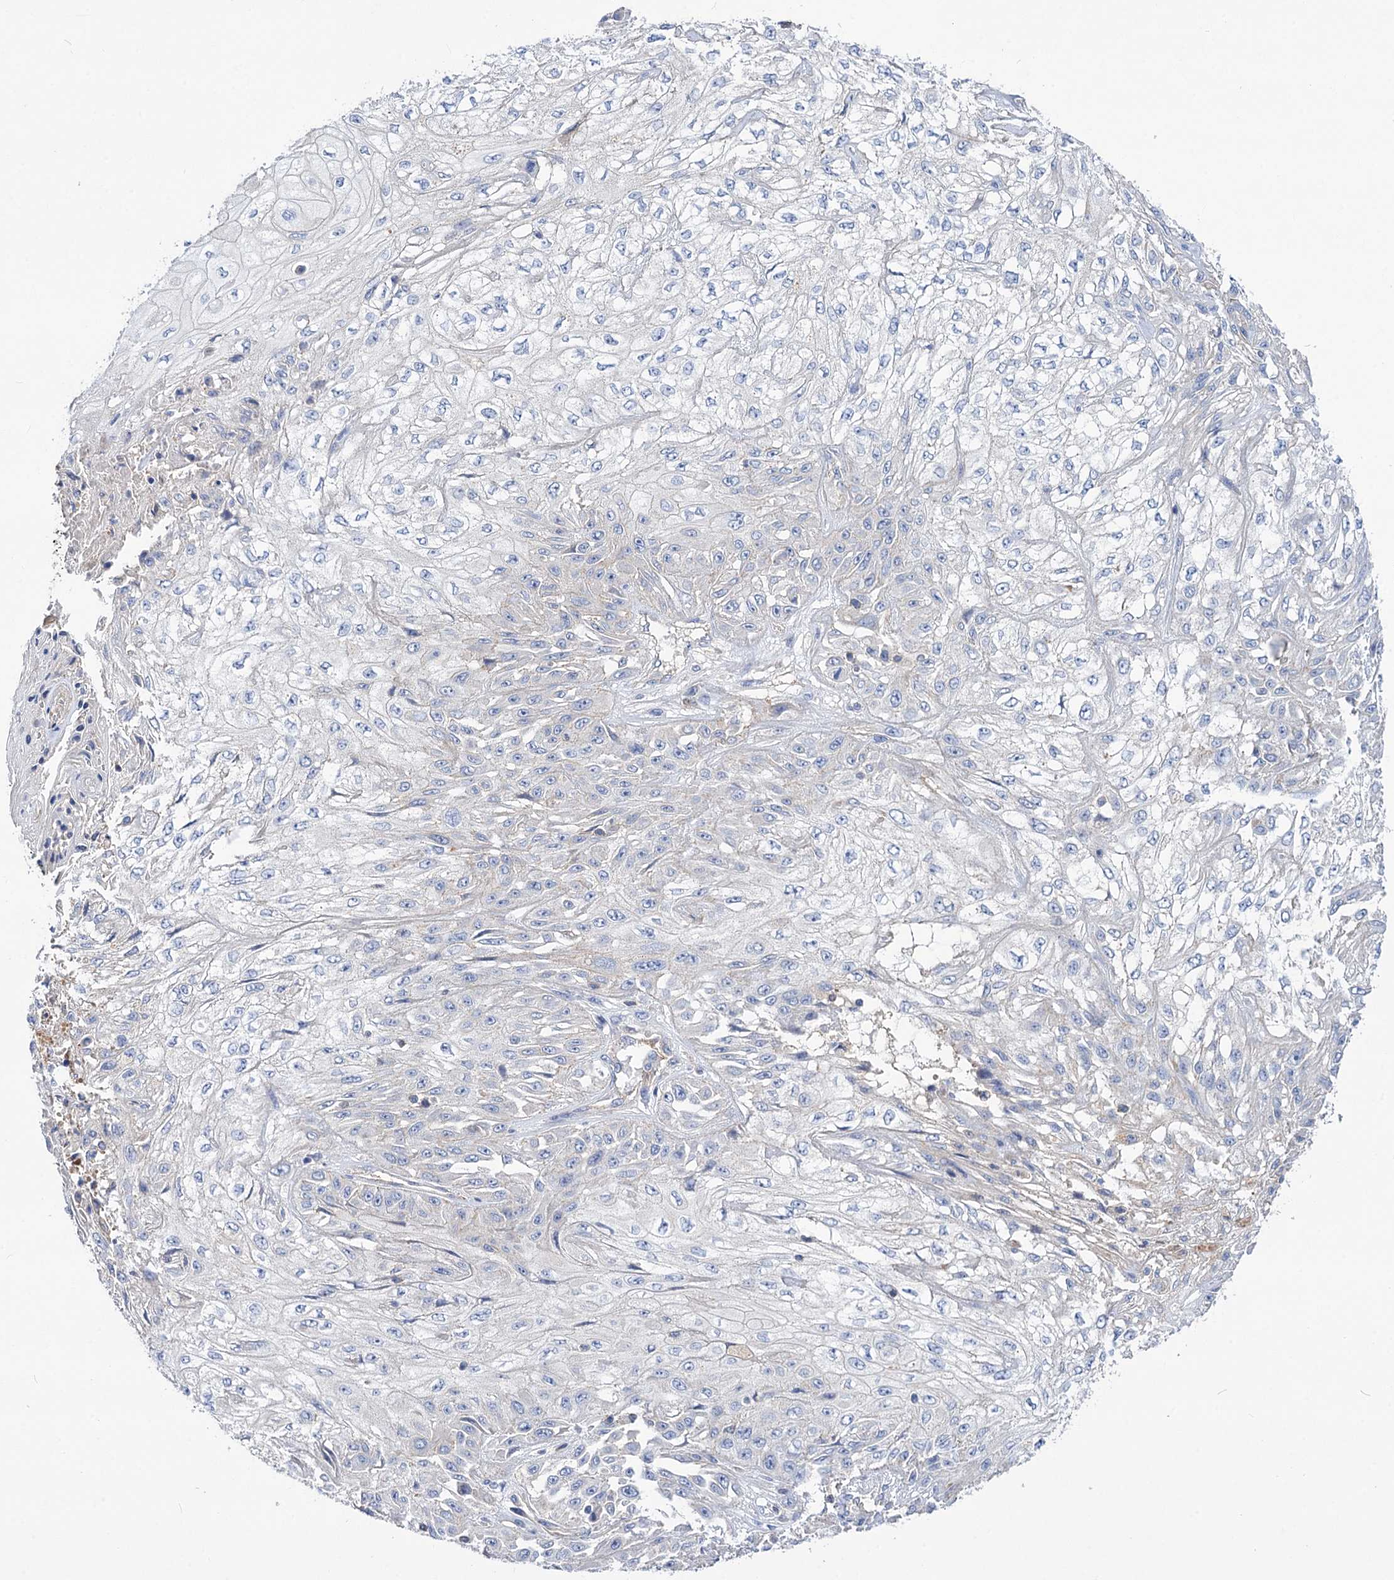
{"staining": {"intensity": "negative", "quantity": "none", "location": "none"}, "tissue": "skin cancer", "cell_type": "Tumor cells", "image_type": "cancer", "snomed": [{"axis": "morphology", "description": "Squamous cell carcinoma, NOS"}, {"axis": "morphology", "description": "Squamous cell carcinoma, metastatic, NOS"}, {"axis": "topography", "description": "Skin"}, {"axis": "topography", "description": "Lymph node"}], "caption": "Tumor cells show no significant expression in skin cancer. (DAB immunohistochemistry (IHC) with hematoxylin counter stain).", "gene": "NUDCD2", "patient": {"sex": "male", "age": 75}}